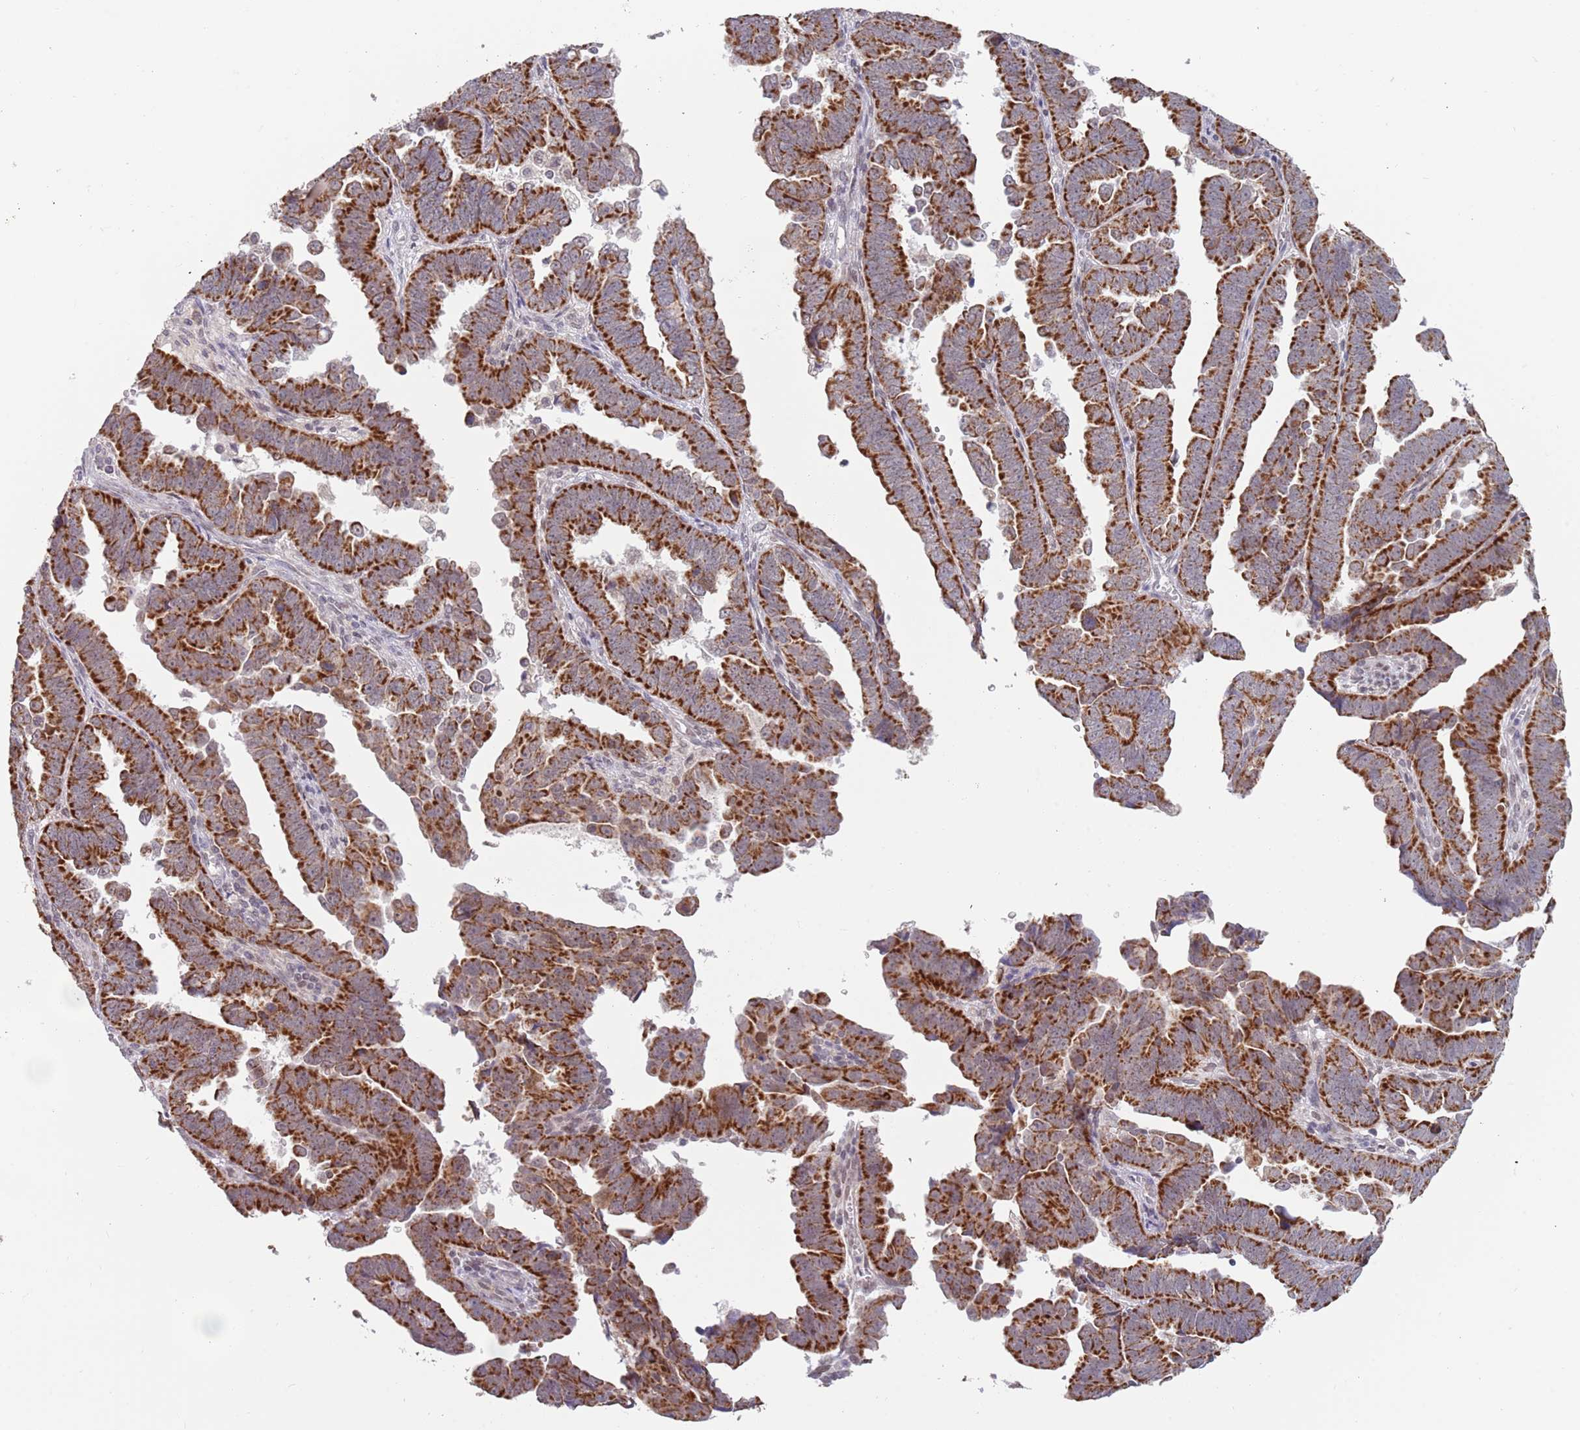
{"staining": {"intensity": "strong", "quantity": ">75%", "location": "cytoplasmic/membranous"}, "tissue": "endometrial cancer", "cell_type": "Tumor cells", "image_type": "cancer", "snomed": [{"axis": "morphology", "description": "Adenocarcinoma, NOS"}, {"axis": "topography", "description": "Endometrium"}], "caption": "A histopathology image of endometrial cancer (adenocarcinoma) stained for a protein demonstrates strong cytoplasmic/membranous brown staining in tumor cells.", "gene": "TIMM13", "patient": {"sex": "female", "age": 75}}